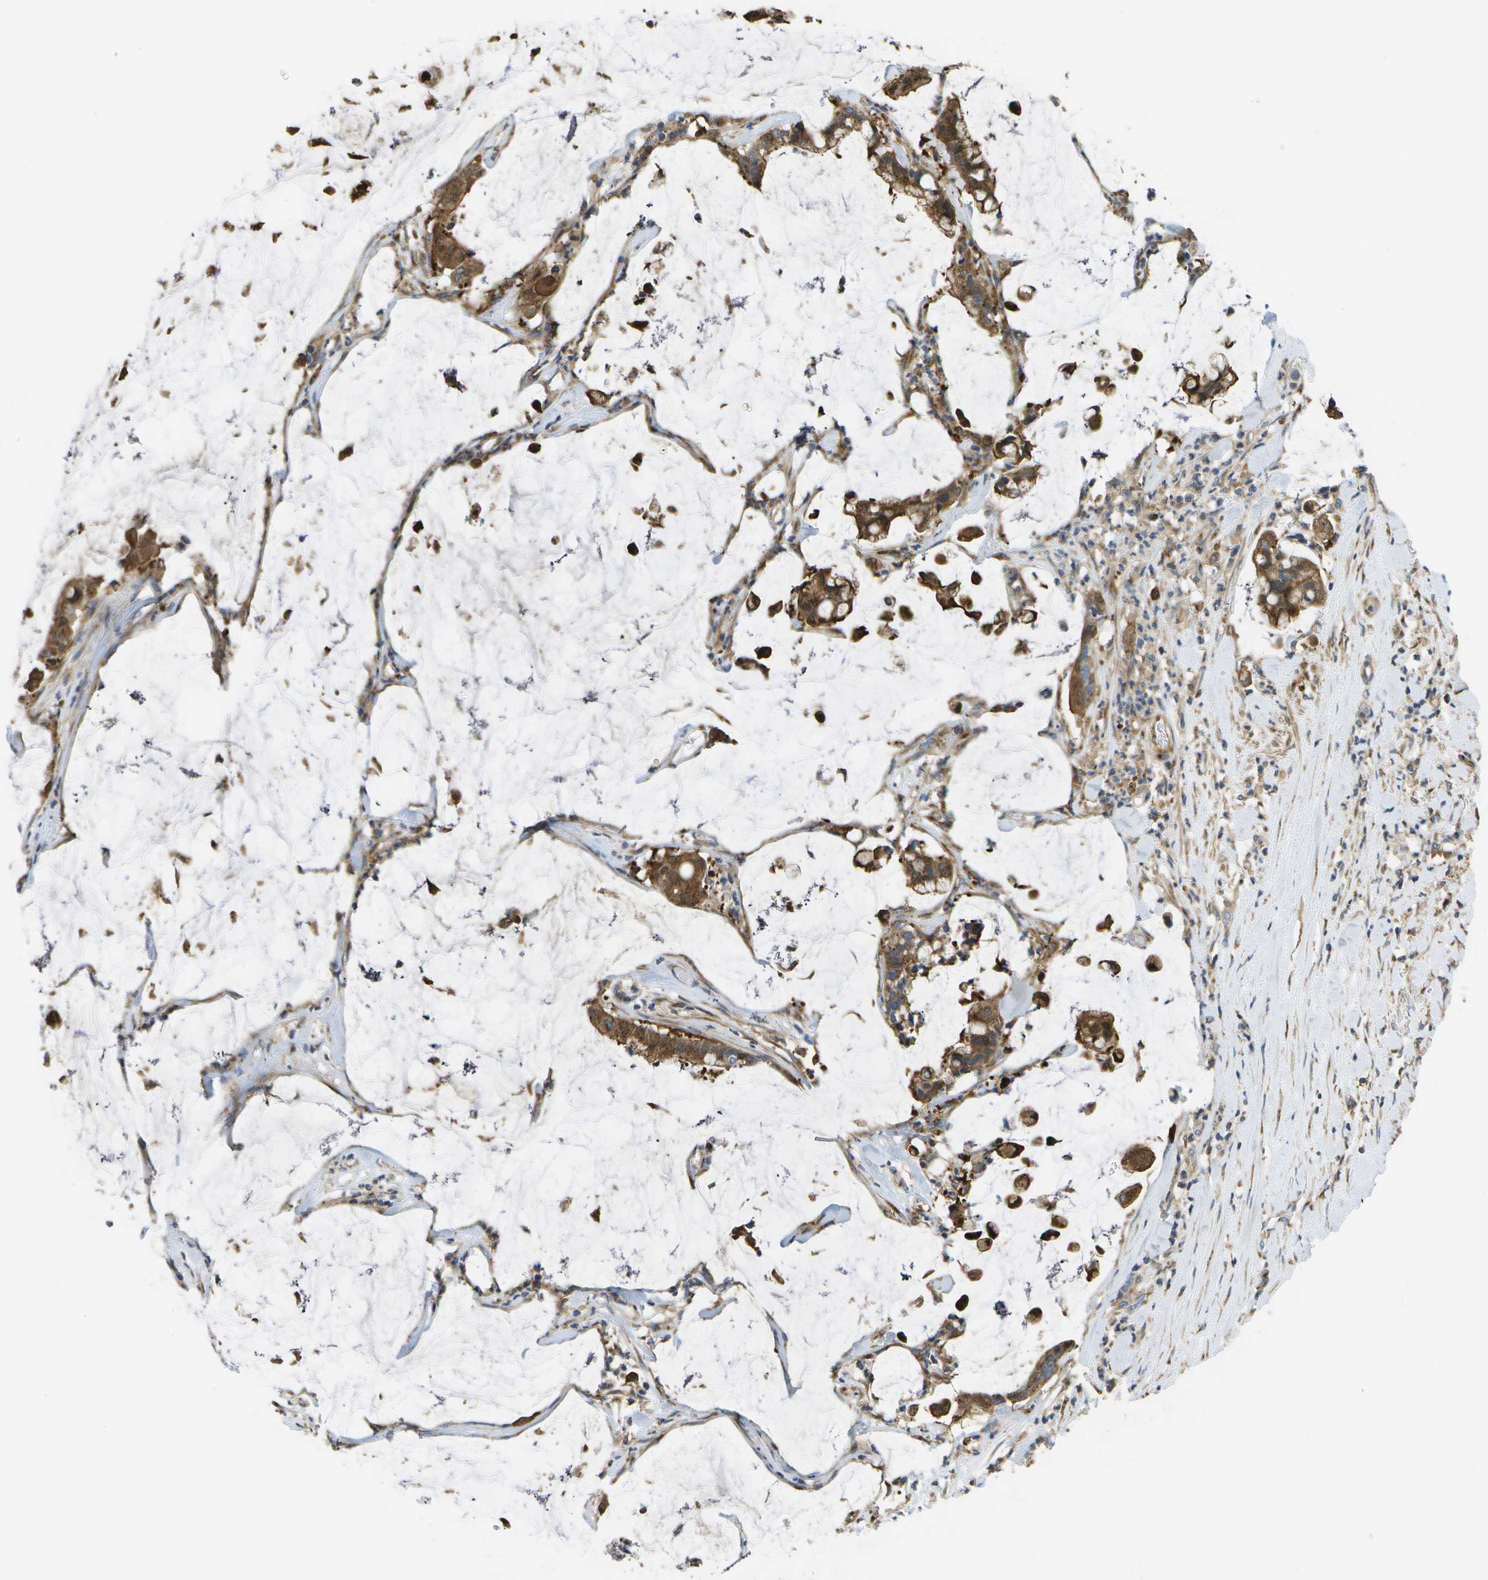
{"staining": {"intensity": "moderate", "quantity": ">75%", "location": "cytoplasmic/membranous"}, "tissue": "pancreatic cancer", "cell_type": "Tumor cells", "image_type": "cancer", "snomed": [{"axis": "morphology", "description": "Adenocarcinoma, NOS"}, {"axis": "topography", "description": "Pancreas"}], "caption": "DAB (3,3'-diaminobenzidine) immunohistochemical staining of human pancreatic cancer displays moderate cytoplasmic/membranous protein expression in about >75% of tumor cells.", "gene": "BST2", "patient": {"sex": "male", "age": 41}}